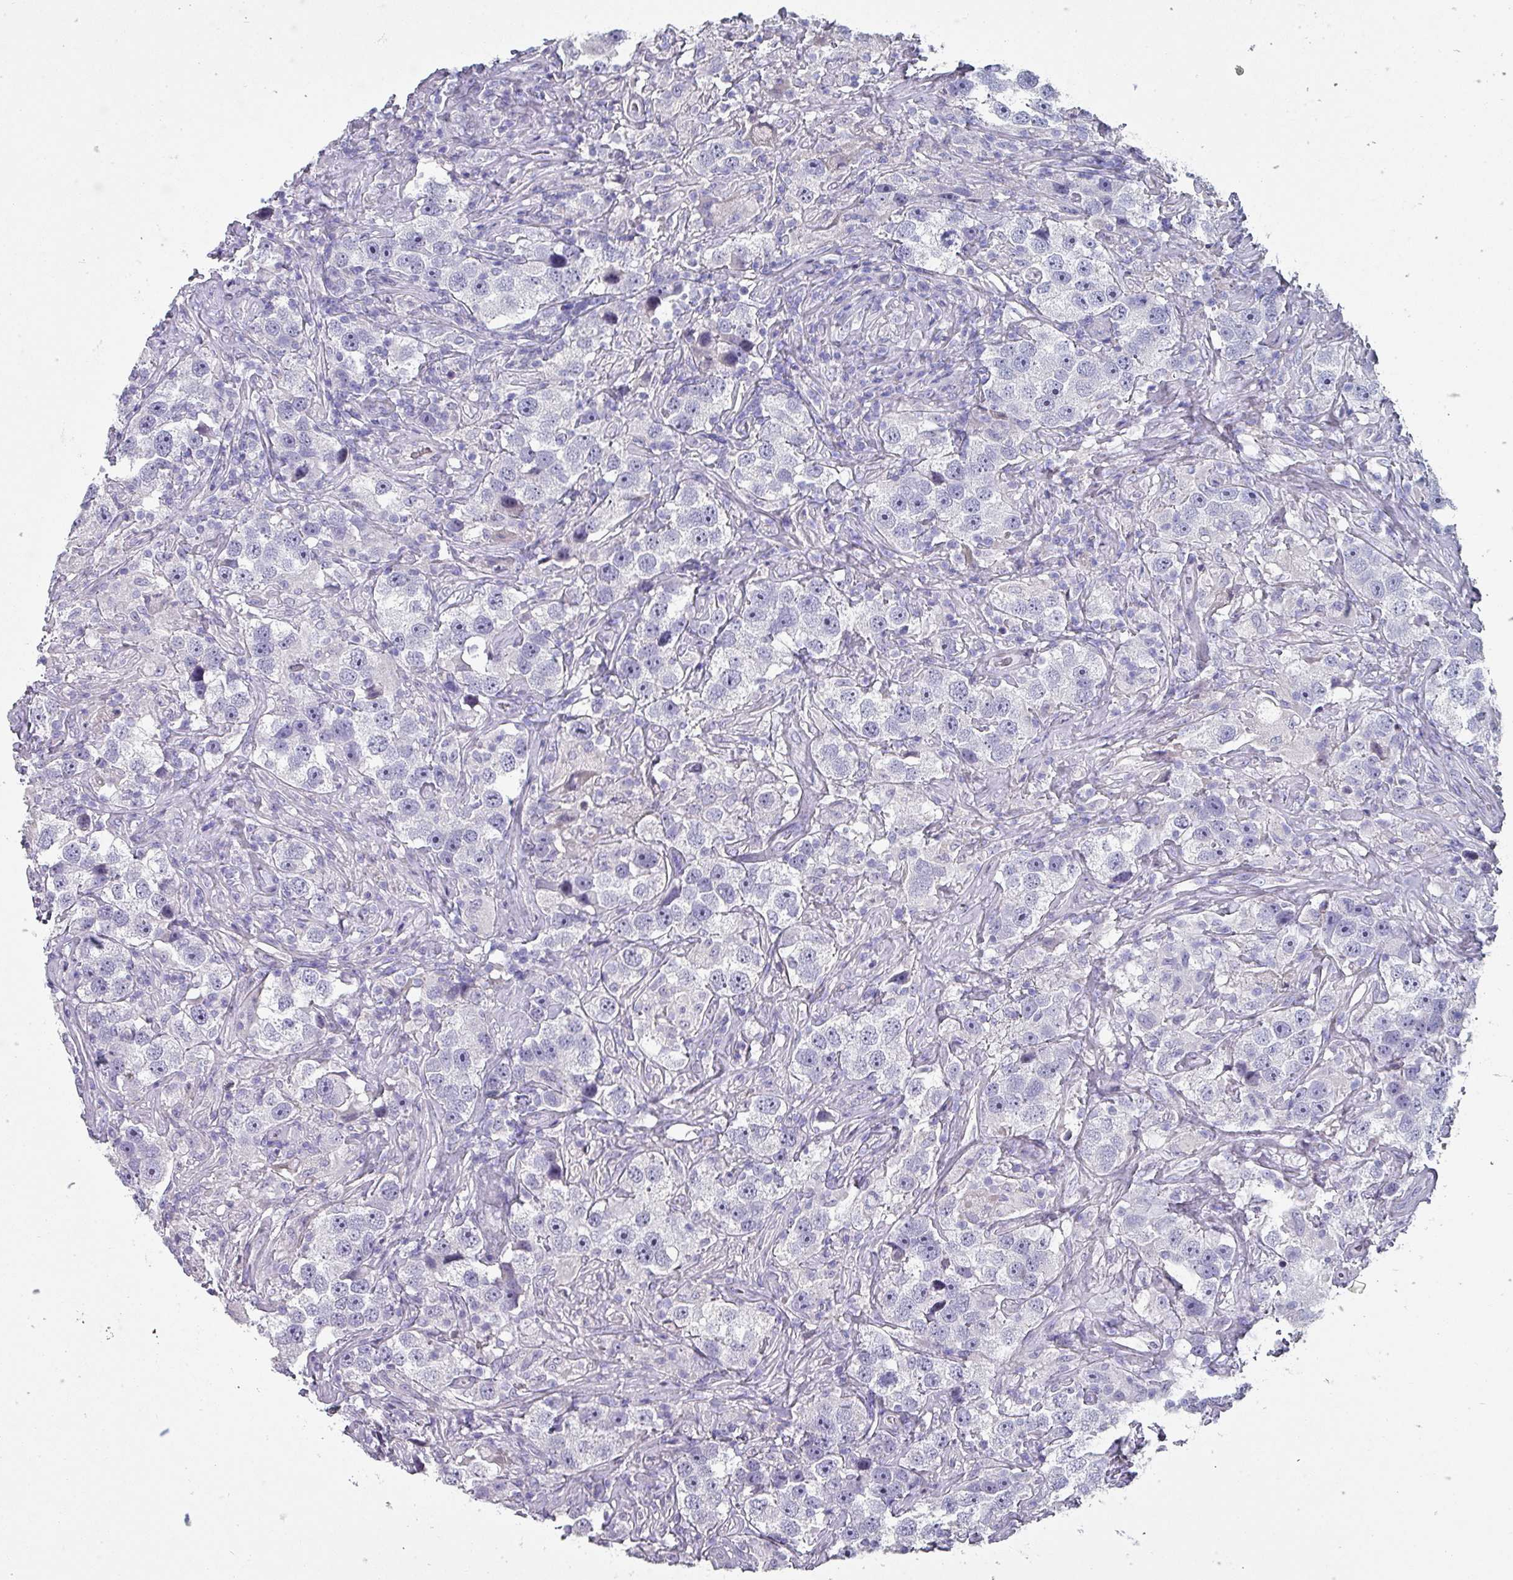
{"staining": {"intensity": "negative", "quantity": "none", "location": "none"}, "tissue": "testis cancer", "cell_type": "Tumor cells", "image_type": "cancer", "snomed": [{"axis": "morphology", "description": "Seminoma, NOS"}, {"axis": "topography", "description": "Testis"}], "caption": "IHC histopathology image of neoplastic tissue: testis seminoma stained with DAB demonstrates no significant protein staining in tumor cells.", "gene": "INS-IGF2", "patient": {"sex": "male", "age": 49}}